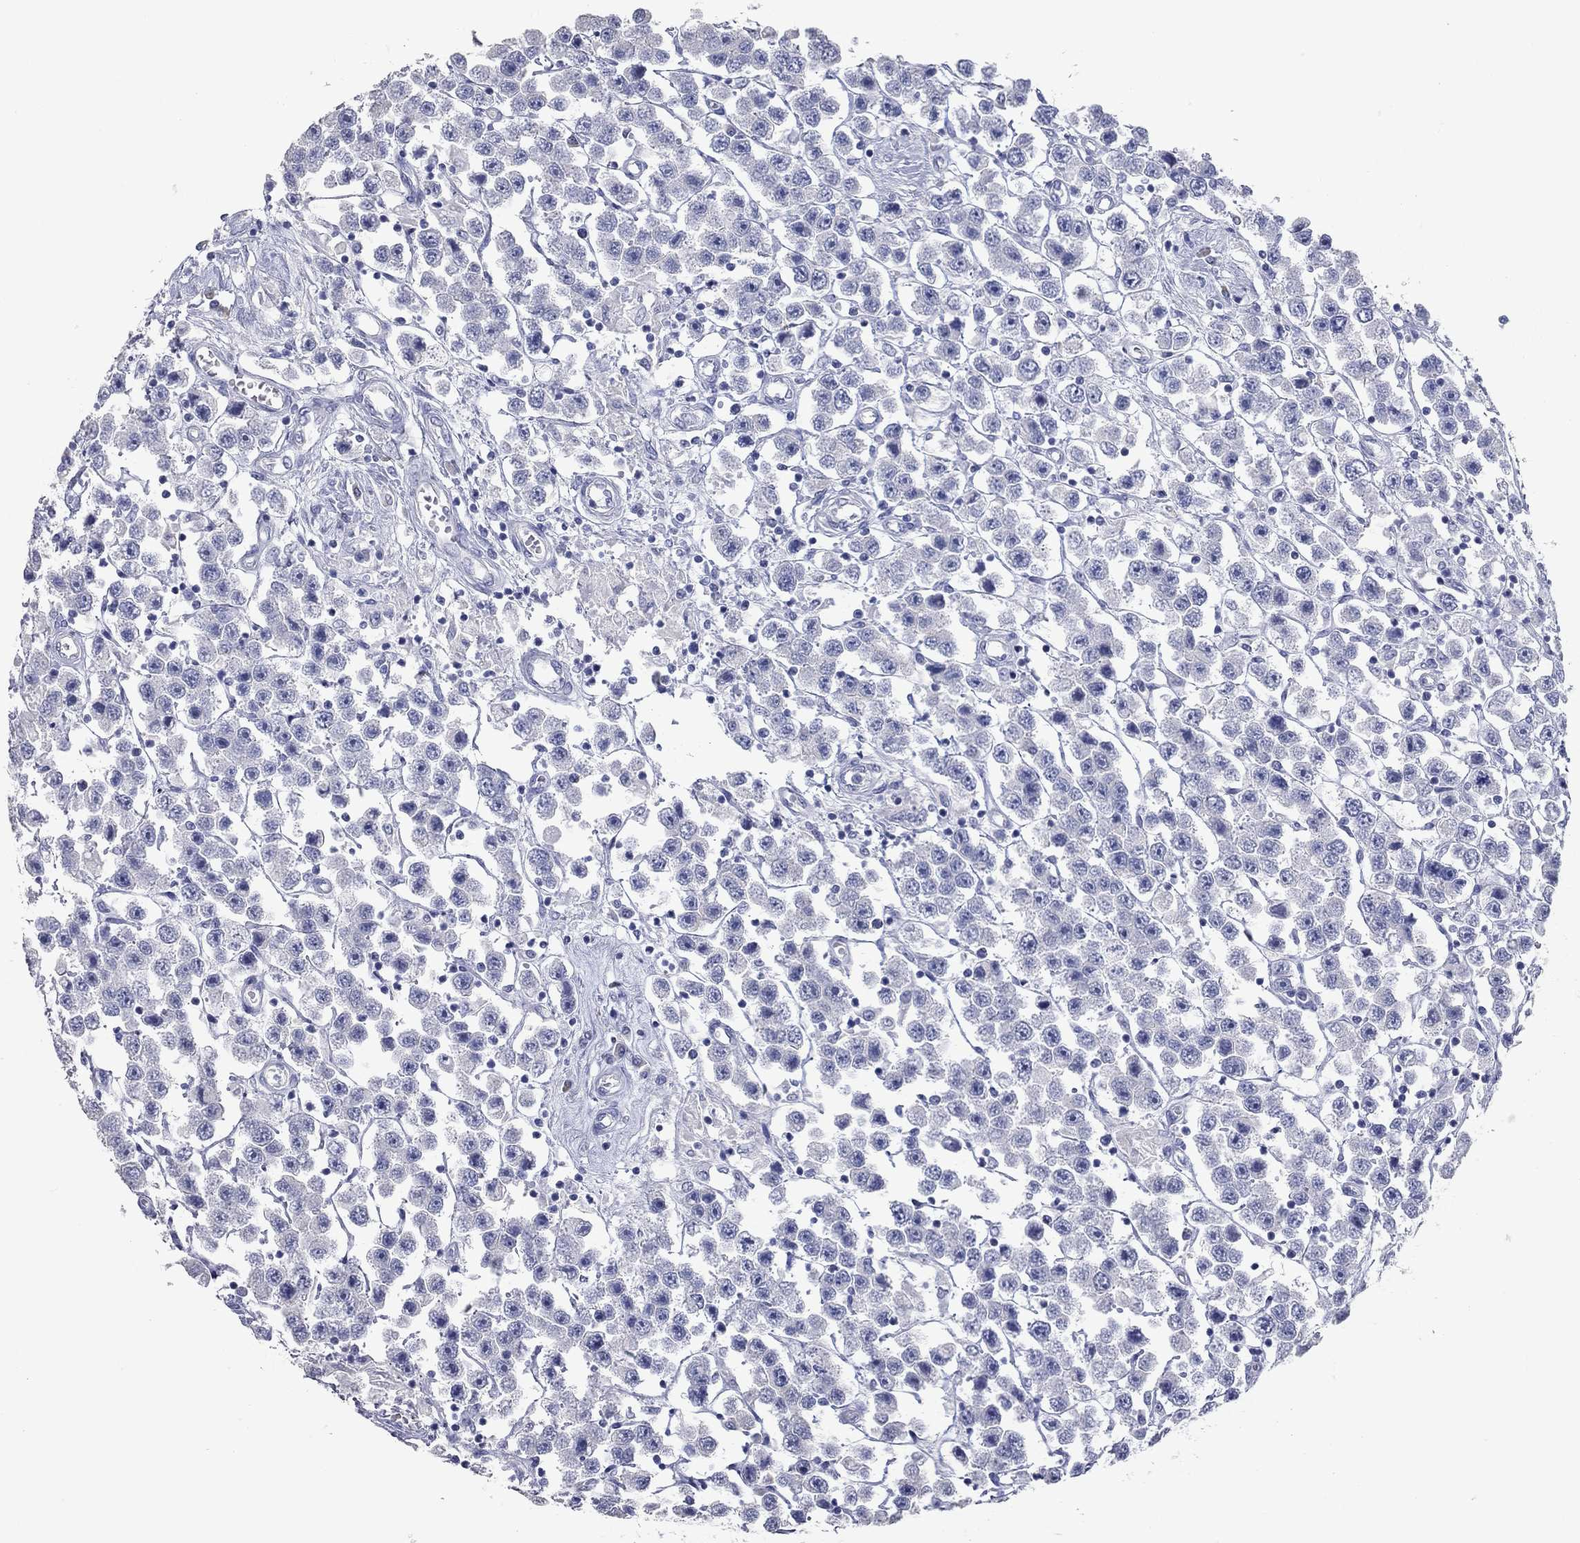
{"staining": {"intensity": "negative", "quantity": "none", "location": "none"}, "tissue": "testis cancer", "cell_type": "Tumor cells", "image_type": "cancer", "snomed": [{"axis": "morphology", "description": "Seminoma, NOS"}, {"axis": "topography", "description": "Testis"}], "caption": "The micrograph shows no significant staining in tumor cells of testis cancer.", "gene": "TAC1", "patient": {"sex": "male", "age": 45}}